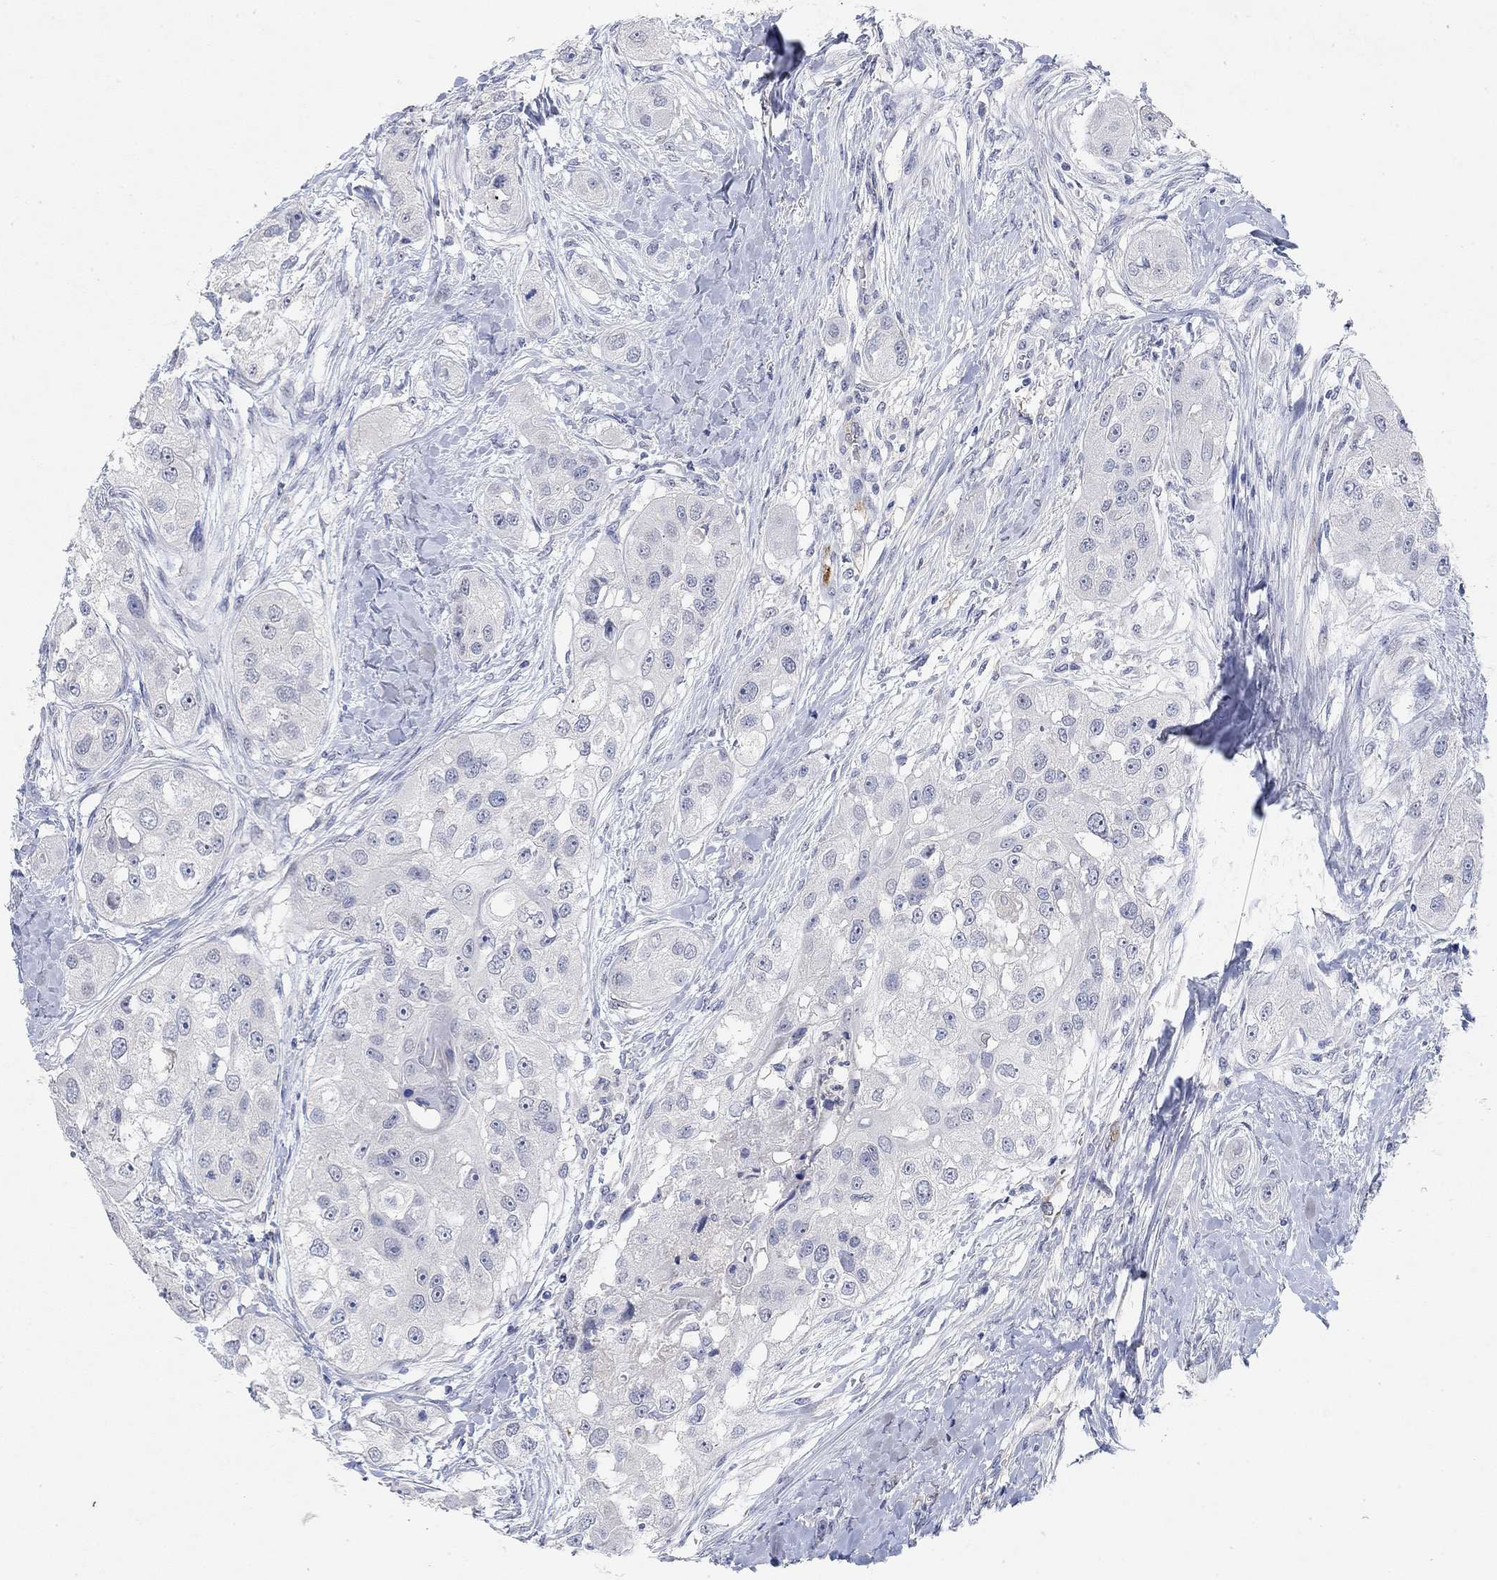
{"staining": {"intensity": "negative", "quantity": "none", "location": "none"}, "tissue": "head and neck cancer", "cell_type": "Tumor cells", "image_type": "cancer", "snomed": [{"axis": "morphology", "description": "Normal tissue, NOS"}, {"axis": "morphology", "description": "Squamous cell carcinoma, NOS"}, {"axis": "topography", "description": "Skeletal muscle"}, {"axis": "topography", "description": "Head-Neck"}], "caption": "A micrograph of human head and neck cancer is negative for staining in tumor cells. (Immunohistochemistry (ihc), brightfield microscopy, high magnification).", "gene": "VAT1L", "patient": {"sex": "male", "age": 51}}